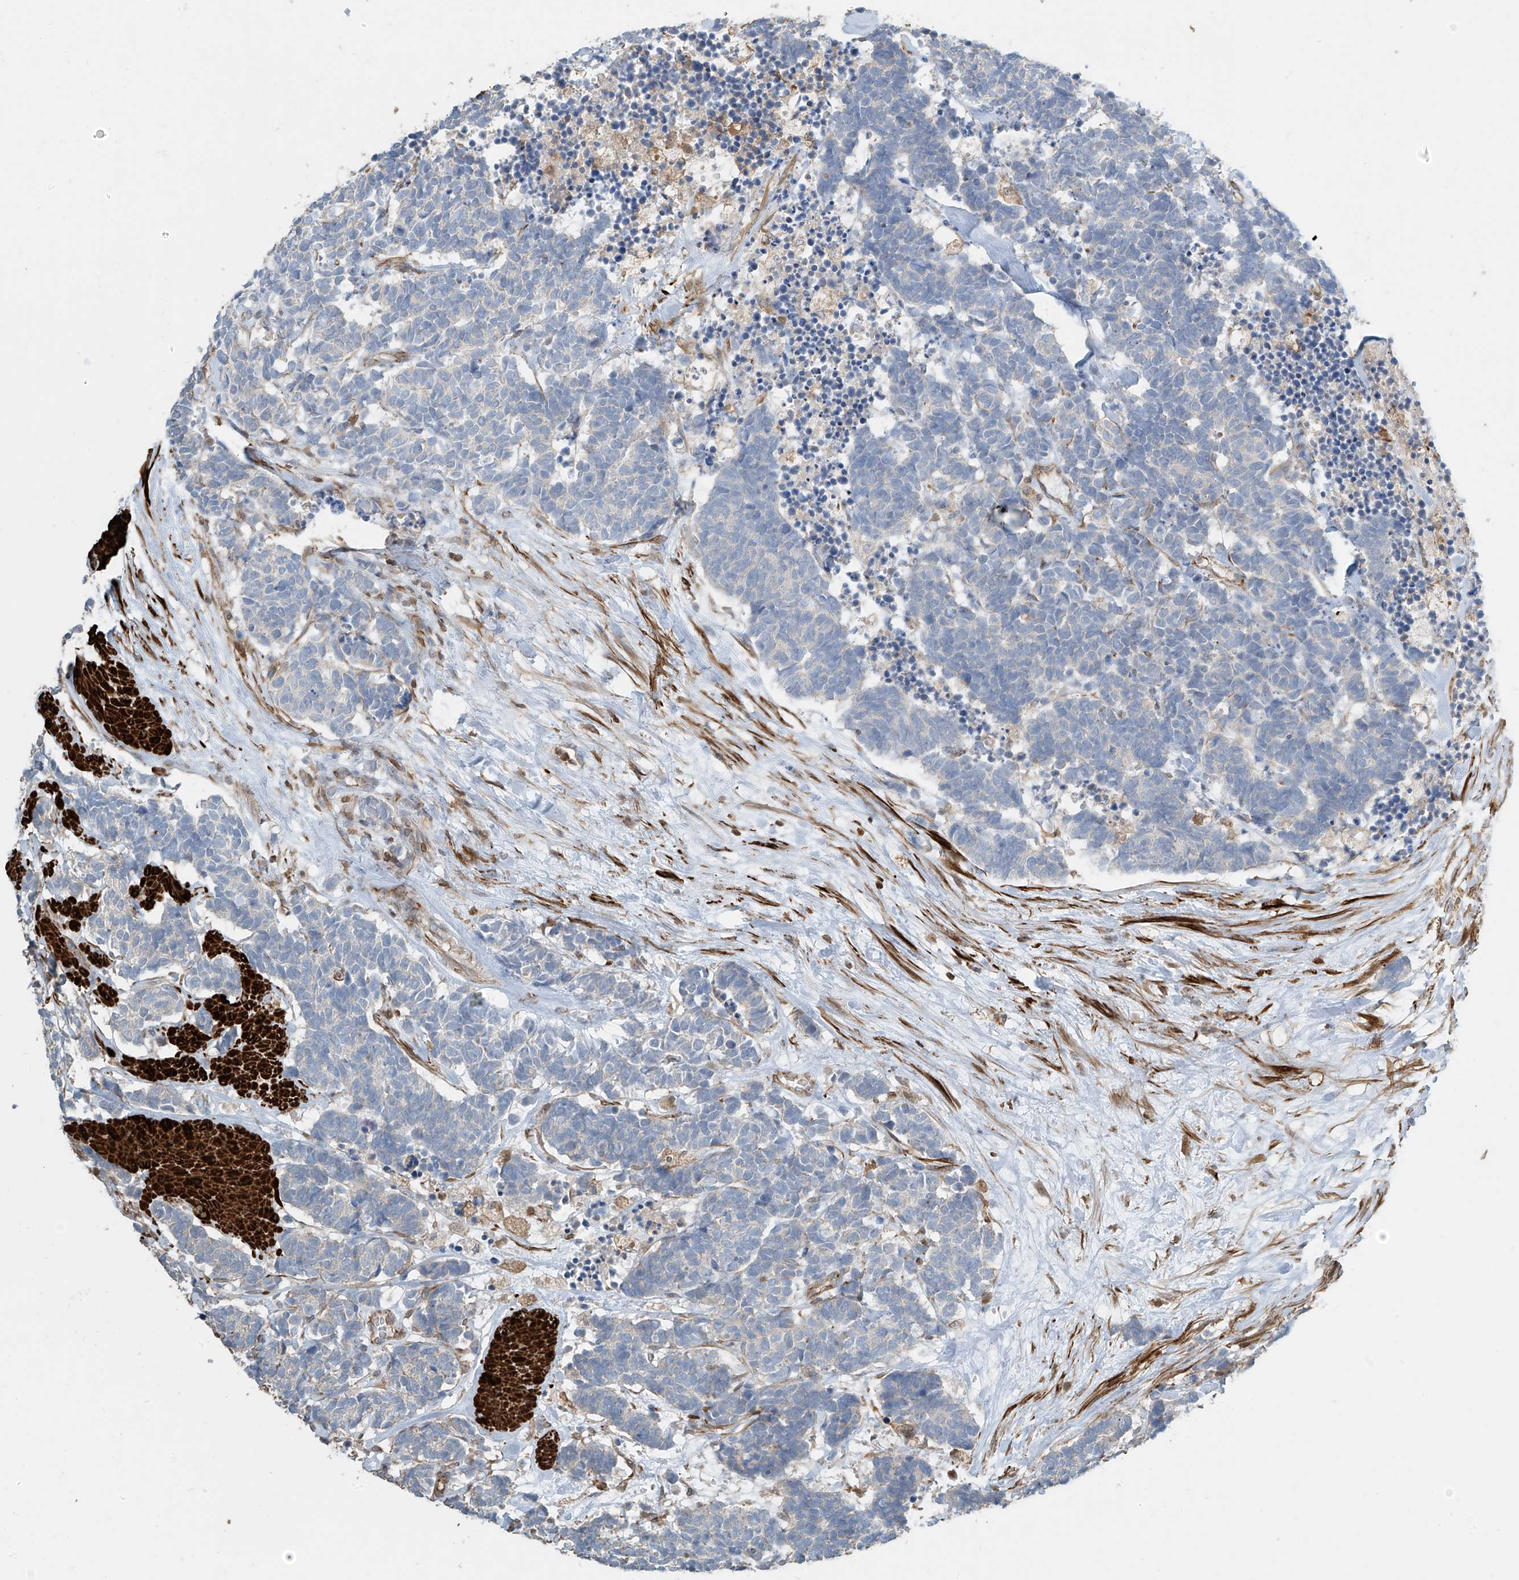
{"staining": {"intensity": "negative", "quantity": "none", "location": "none"}, "tissue": "carcinoid", "cell_type": "Tumor cells", "image_type": "cancer", "snomed": [{"axis": "morphology", "description": "Carcinoma, NOS"}, {"axis": "morphology", "description": "Carcinoid, malignant, NOS"}, {"axis": "topography", "description": "Urinary bladder"}], "caption": "Protein analysis of carcinoid displays no significant staining in tumor cells.", "gene": "SH3BGRL3", "patient": {"sex": "male", "age": 57}}